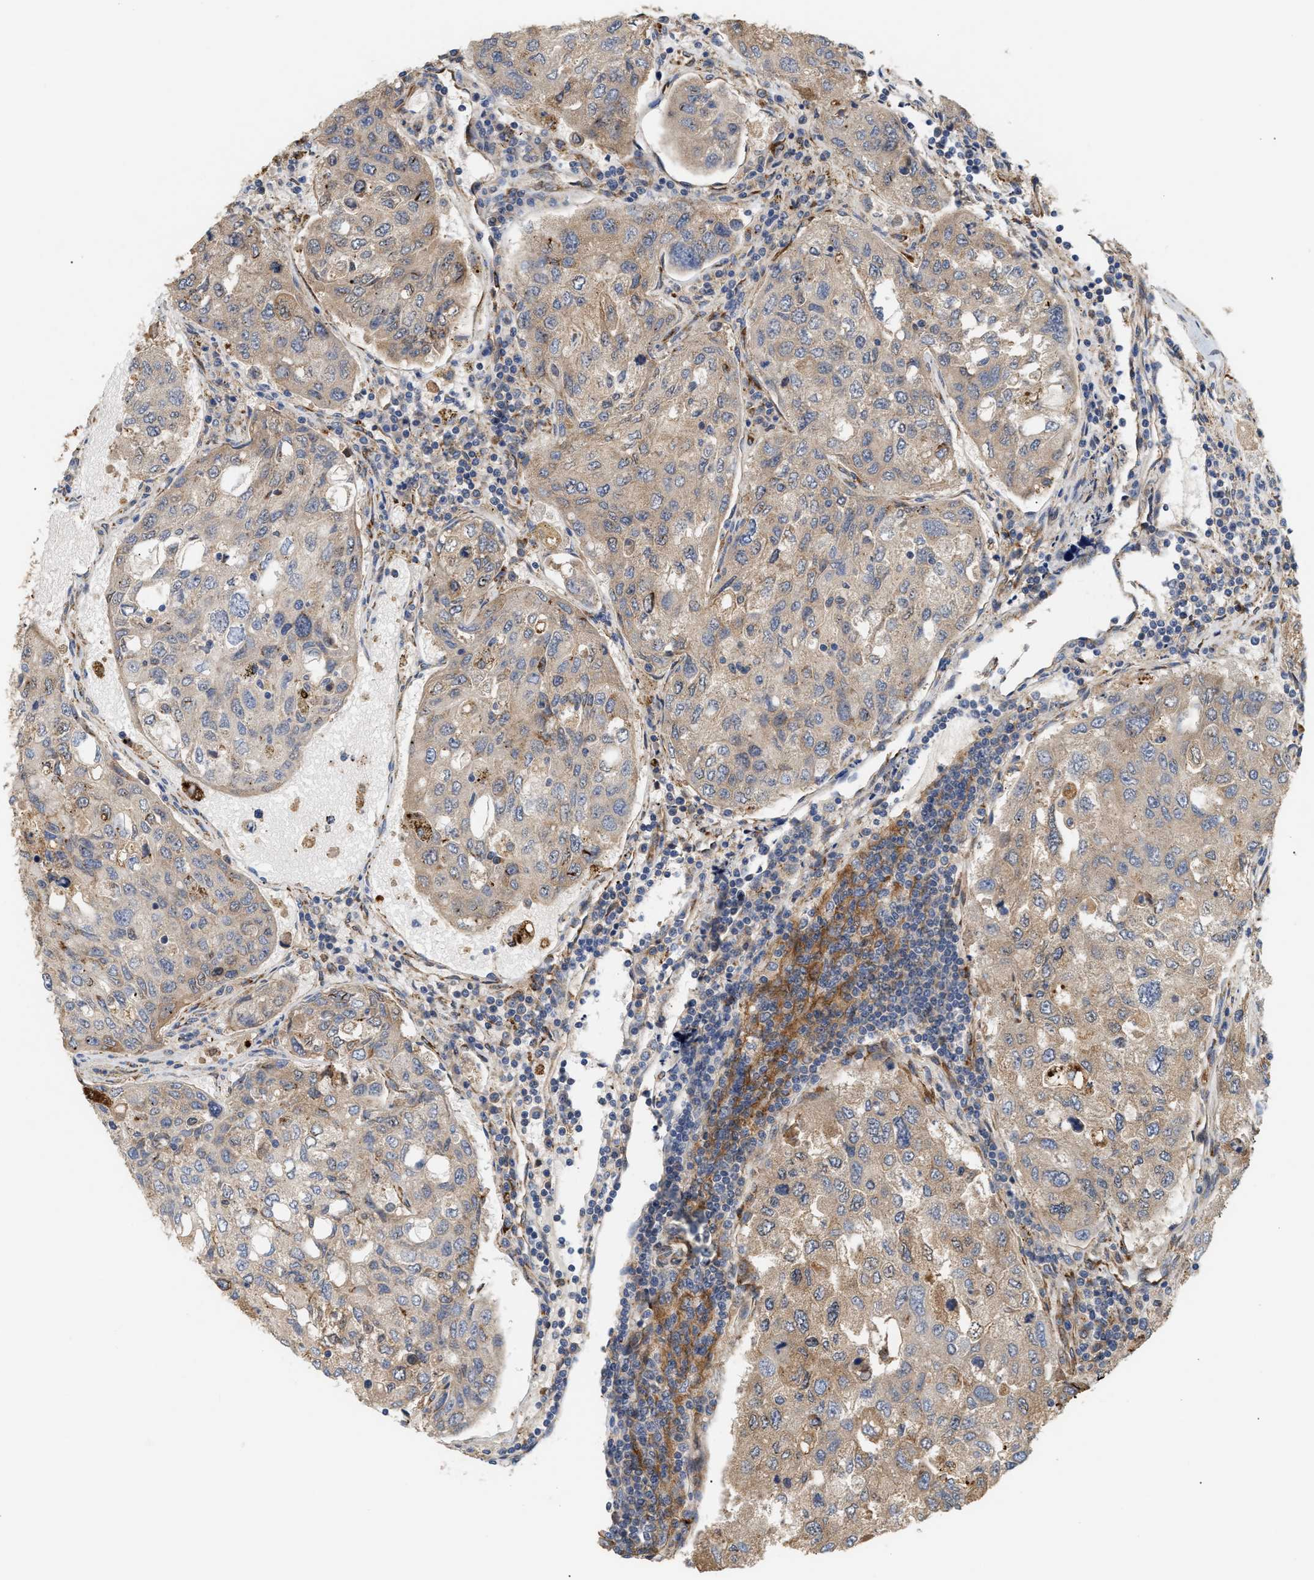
{"staining": {"intensity": "moderate", "quantity": ">75%", "location": "cytoplasmic/membranous"}, "tissue": "urothelial cancer", "cell_type": "Tumor cells", "image_type": "cancer", "snomed": [{"axis": "morphology", "description": "Urothelial carcinoma, High grade"}, {"axis": "topography", "description": "Lymph node"}, {"axis": "topography", "description": "Urinary bladder"}], "caption": "Protein staining of urothelial cancer tissue displays moderate cytoplasmic/membranous staining in about >75% of tumor cells.", "gene": "PLCD1", "patient": {"sex": "male", "age": 51}}